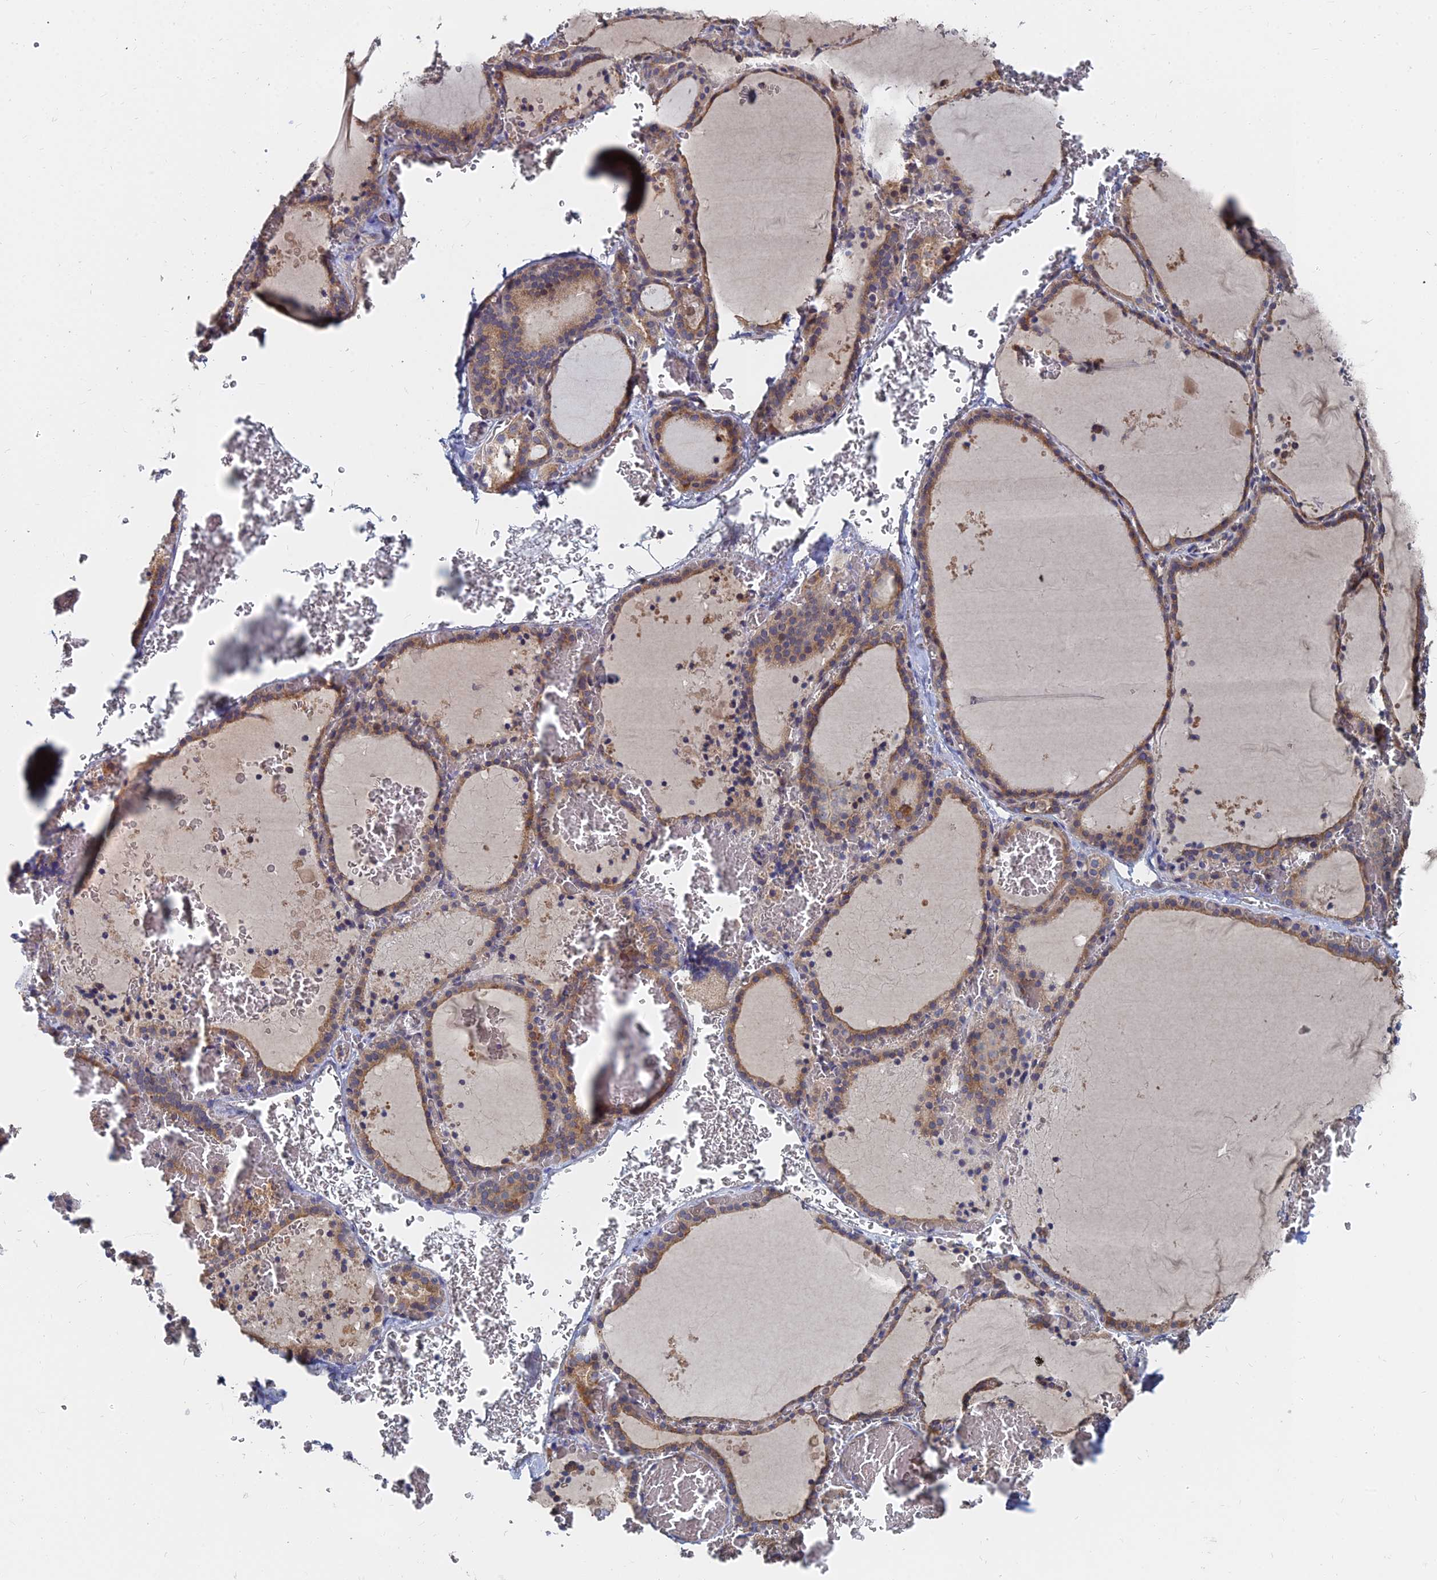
{"staining": {"intensity": "moderate", "quantity": ">75%", "location": "cytoplasmic/membranous"}, "tissue": "thyroid gland", "cell_type": "Glandular cells", "image_type": "normal", "snomed": [{"axis": "morphology", "description": "Normal tissue, NOS"}, {"axis": "topography", "description": "Thyroid gland"}], "caption": "Brown immunohistochemical staining in normal human thyroid gland shows moderate cytoplasmic/membranous expression in approximately >75% of glandular cells.", "gene": "CCZ1B", "patient": {"sex": "female", "age": 39}}